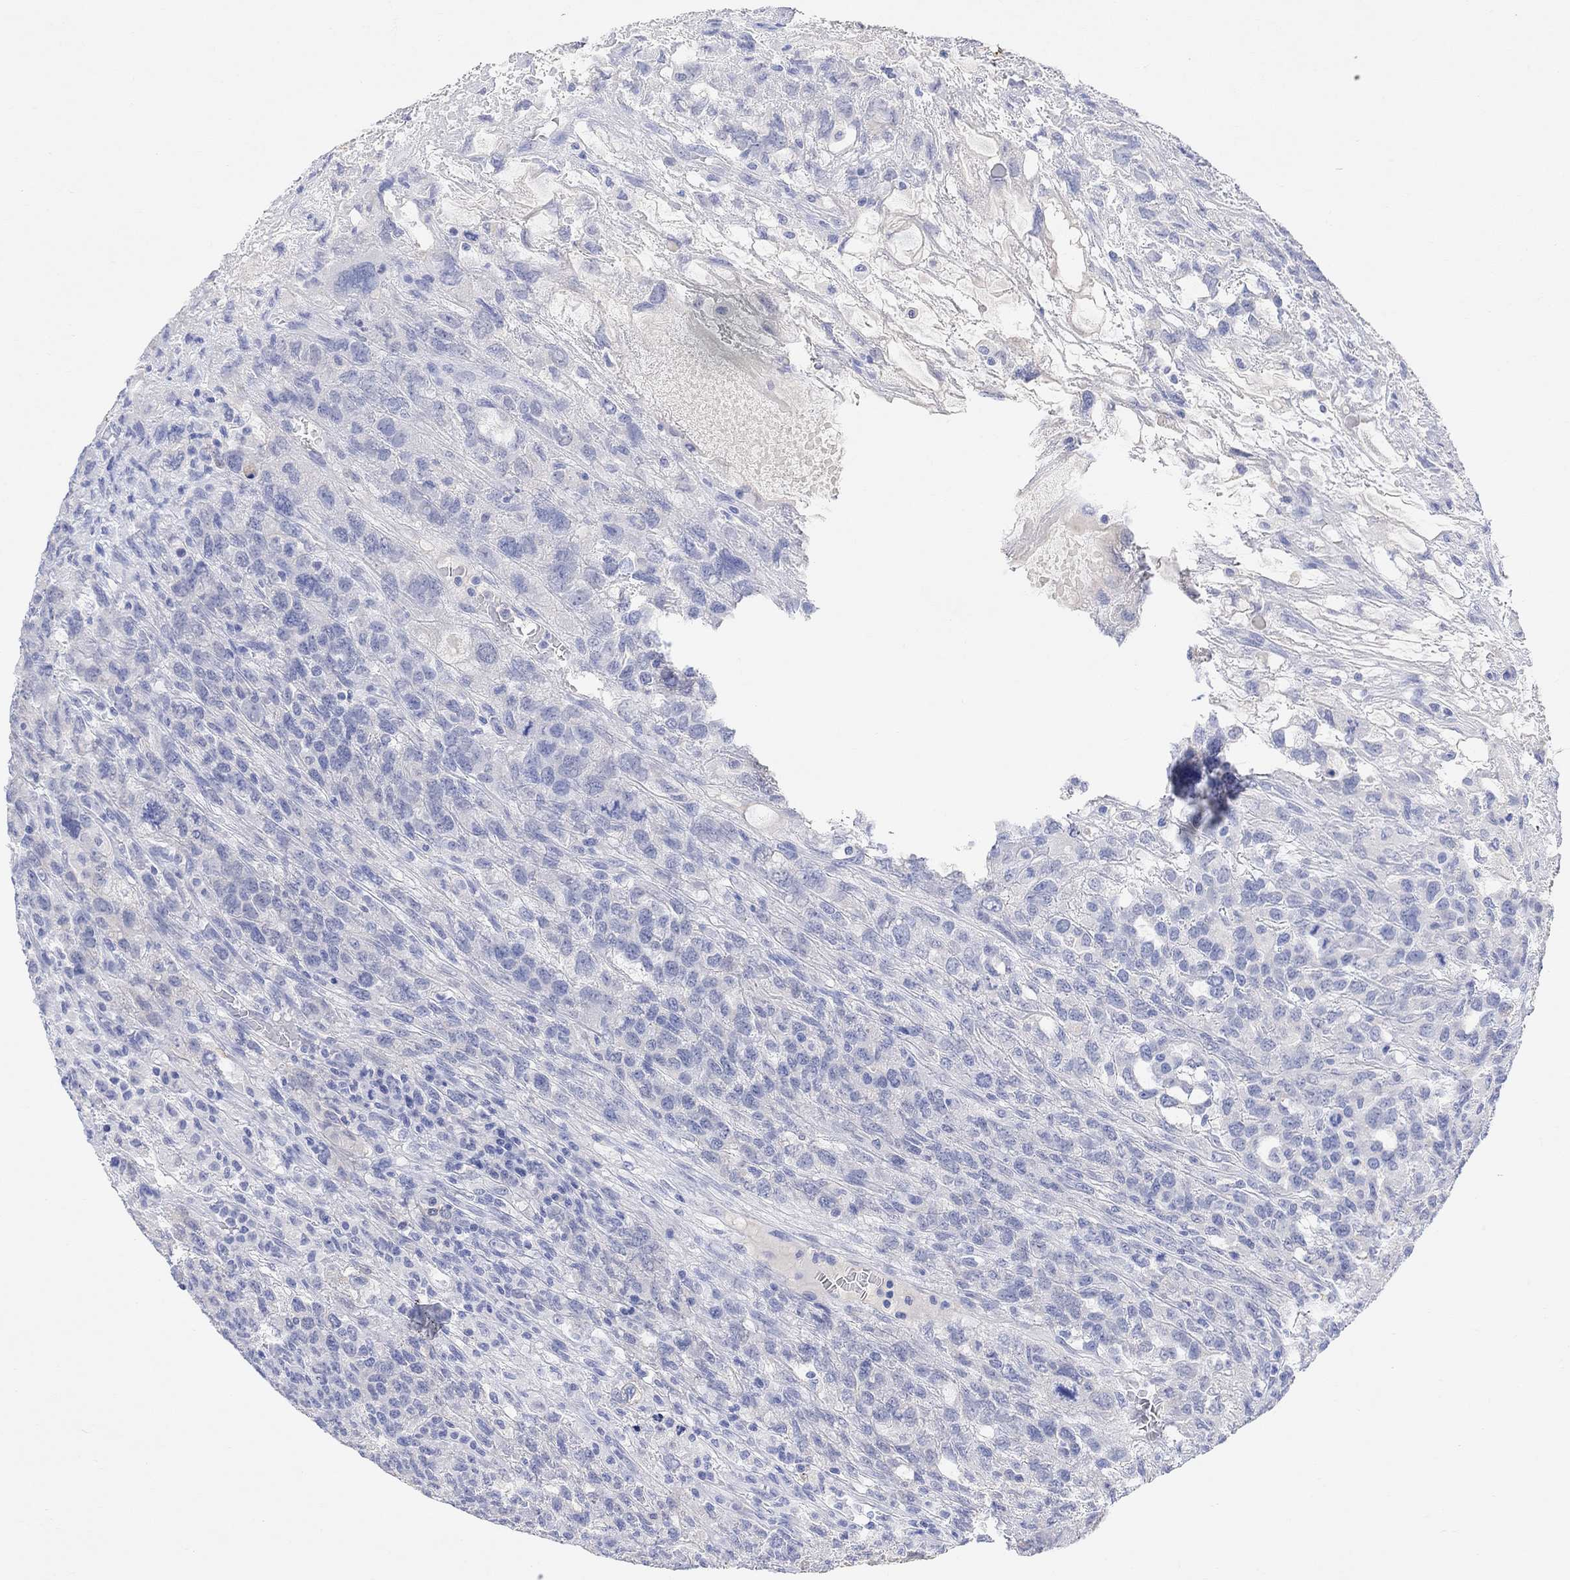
{"staining": {"intensity": "negative", "quantity": "none", "location": "none"}, "tissue": "testis cancer", "cell_type": "Tumor cells", "image_type": "cancer", "snomed": [{"axis": "morphology", "description": "Seminoma, NOS"}, {"axis": "topography", "description": "Testis"}], "caption": "Photomicrograph shows no significant protein staining in tumor cells of seminoma (testis).", "gene": "TYR", "patient": {"sex": "male", "age": 52}}